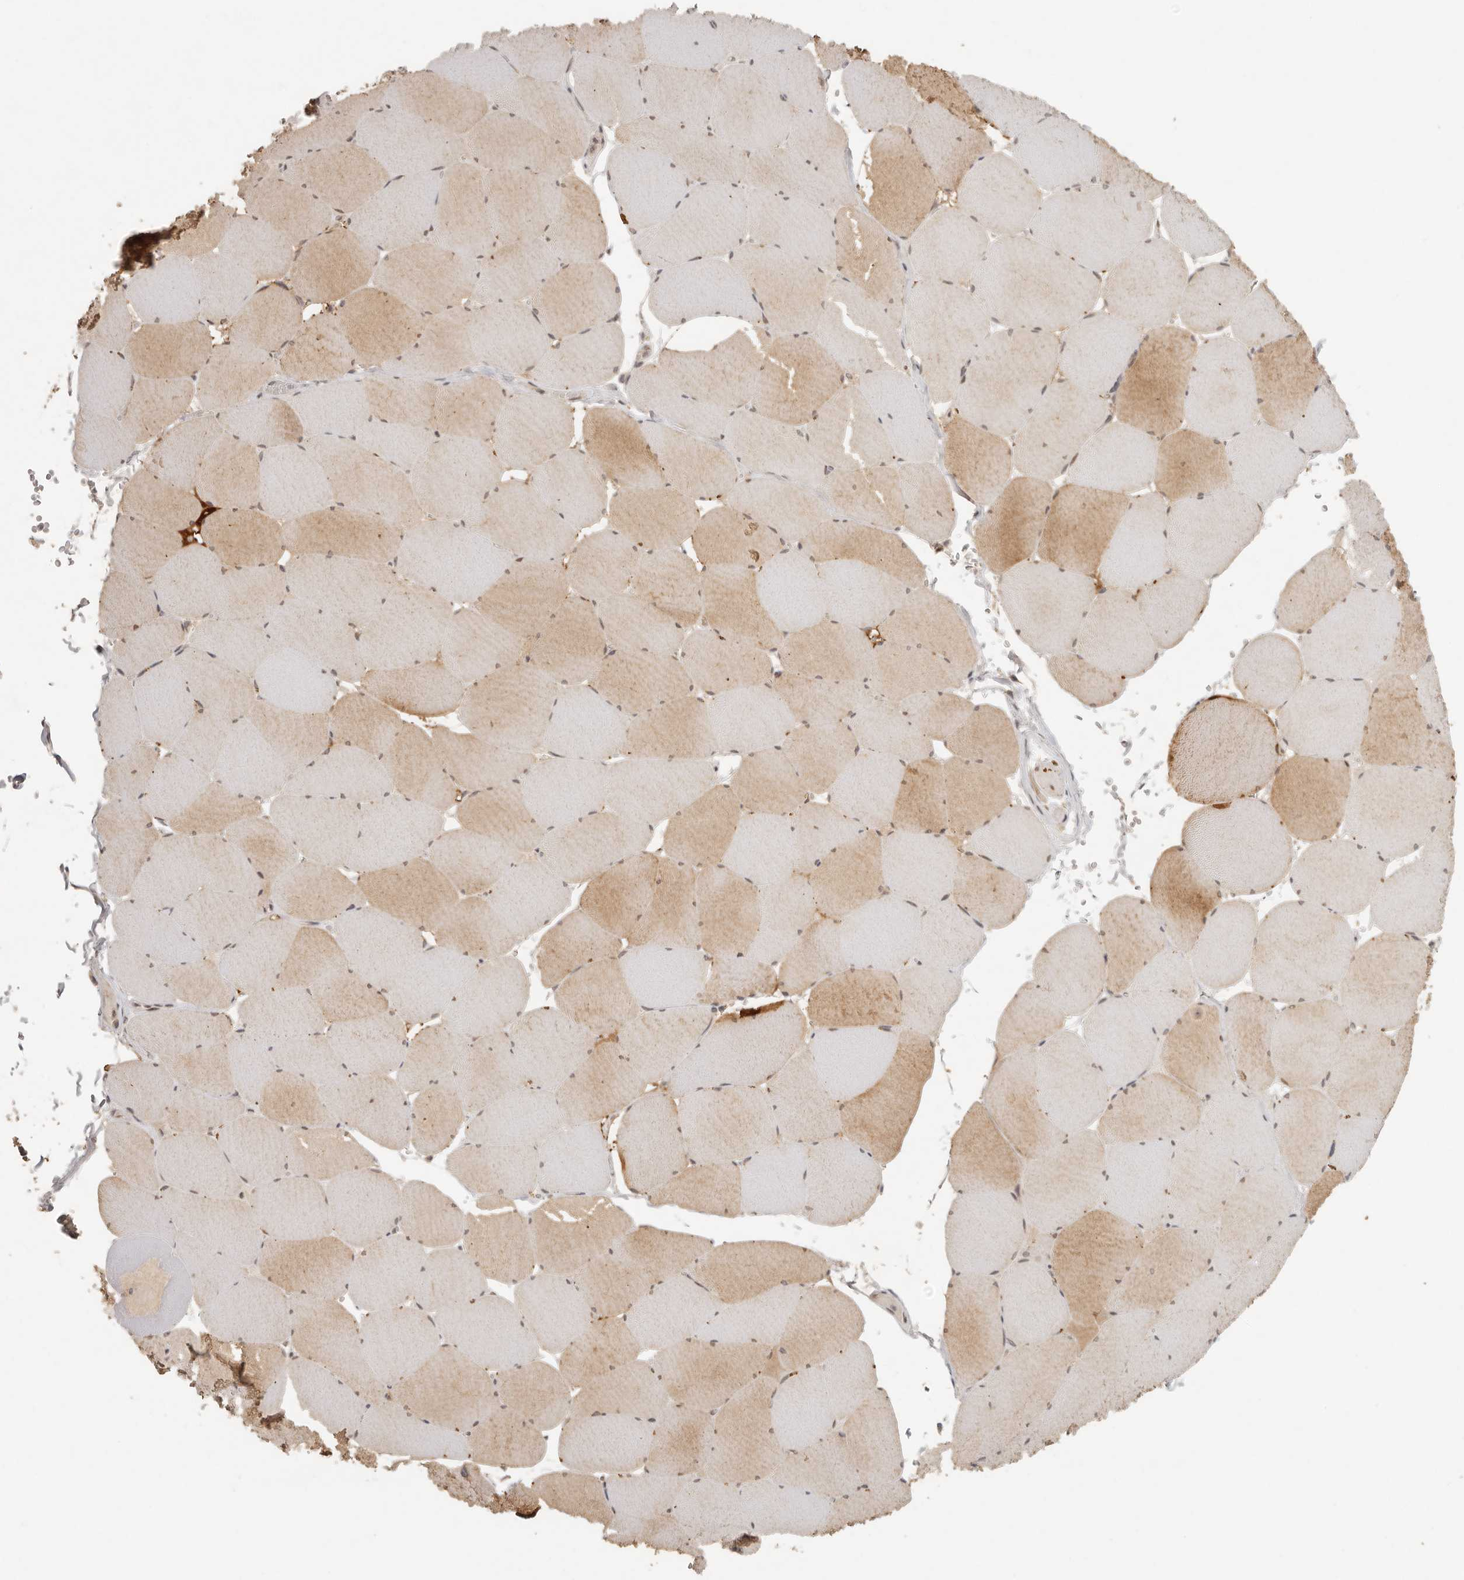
{"staining": {"intensity": "weak", "quantity": ">75%", "location": "cytoplasmic/membranous,nuclear"}, "tissue": "skeletal muscle", "cell_type": "Myocytes", "image_type": "normal", "snomed": [{"axis": "morphology", "description": "Normal tissue, NOS"}, {"axis": "topography", "description": "Skeletal muscle"}, {"axis": "topography", "description": "Head-Neck"}], "caption": "This micrograph displays IHC staining of benign human skeletal muscle, with low weak cytoplasmic/membranous,nuclear staining in approximately >75% of myocytes.", "gene": "LRRC75A", "patient": {"sex": "male", "age": 66}}